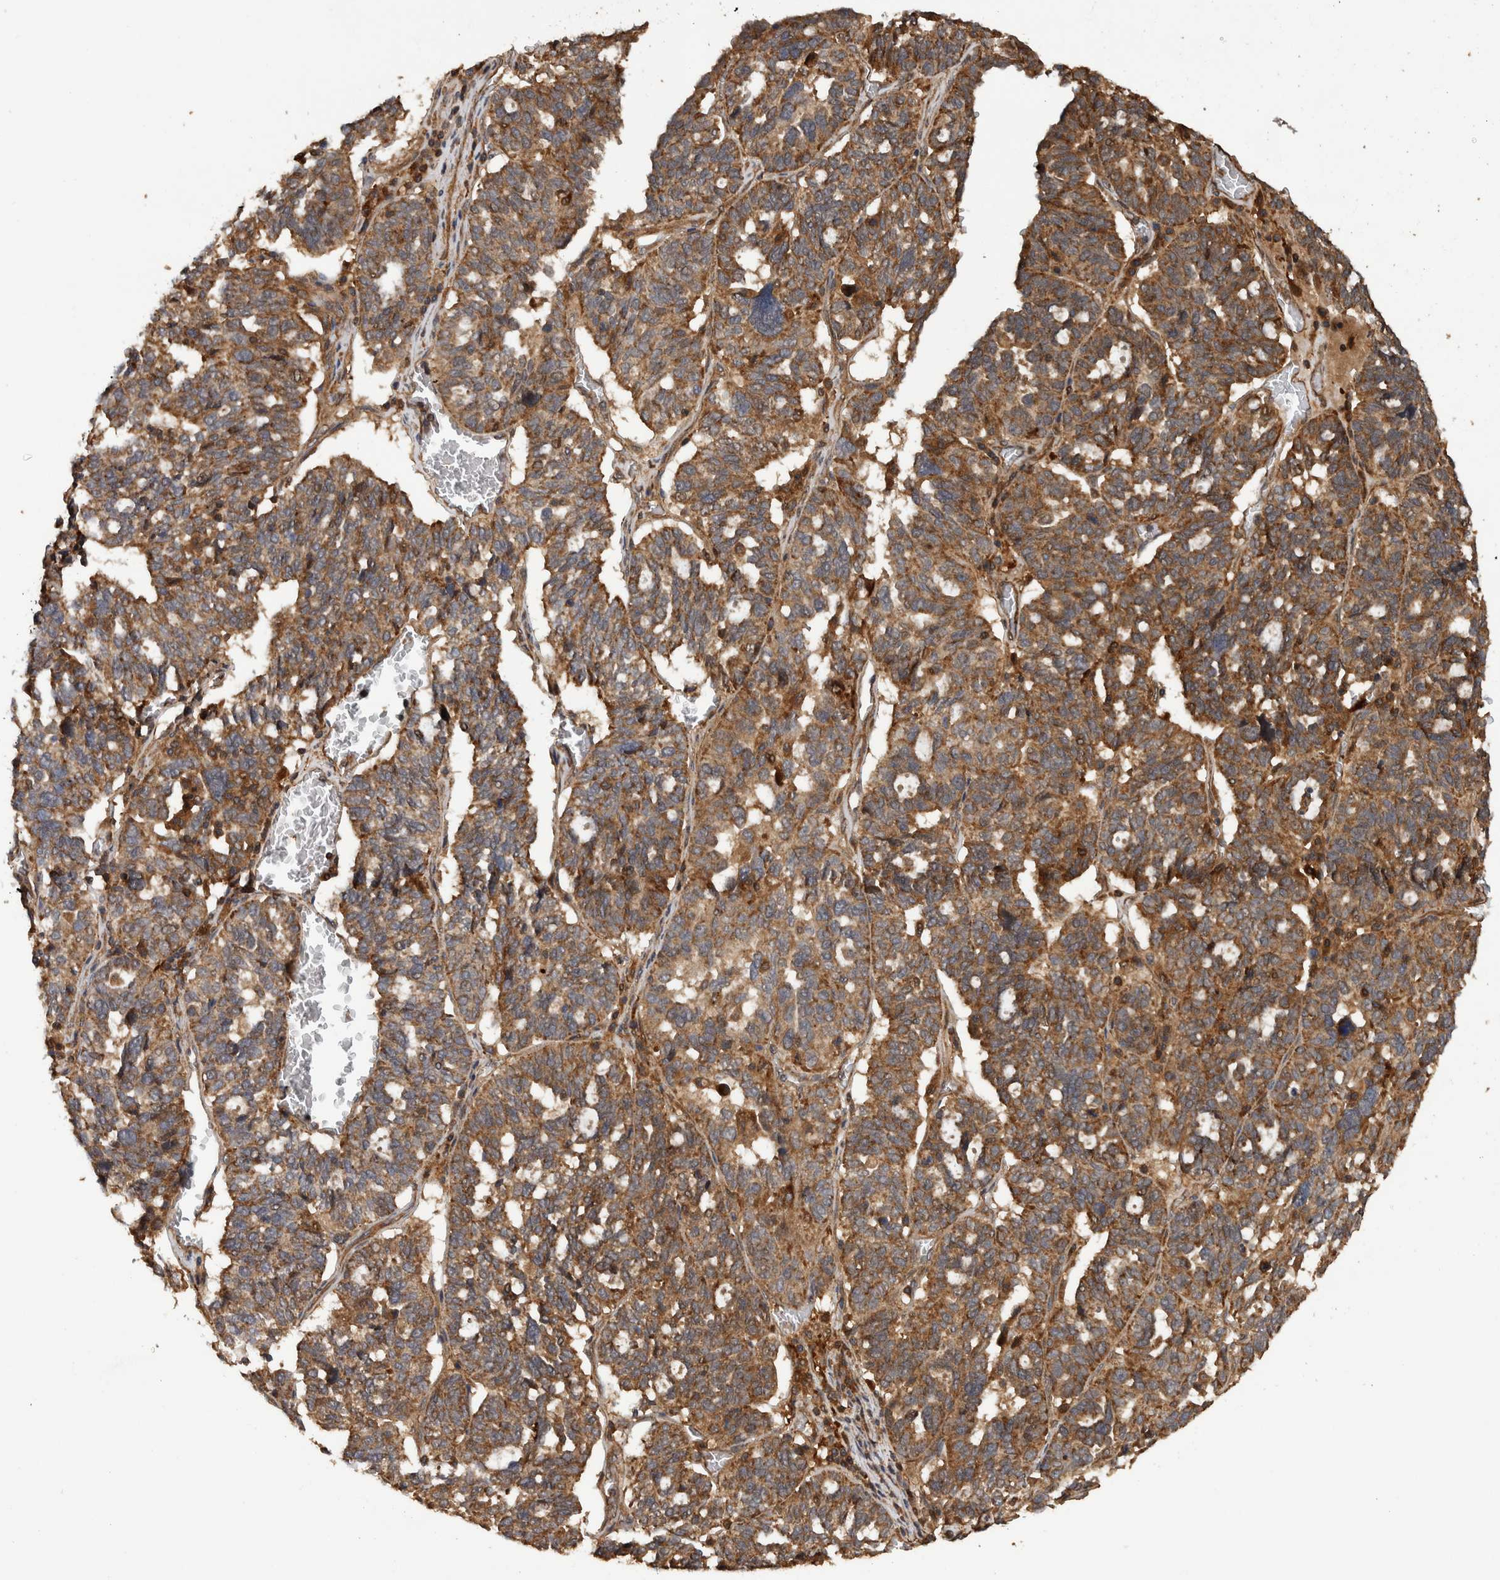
{"staining": {"intensity": "moderate", "quantity": ">75%", "location": "cytoplasmic/membranous"}, "tissue": "ovarian cancer", "cell_type": "Tumor cells", "image_type": "cancer", "snomed": [{"axis": "morphology", "description": "Cystadenocarcinoma, serous, NOS"}, {"axis": "topography", "description": "Ovary"}], "caption": "Protein expression by IHC shows moderate cytoplasmic/membranous staining in about >75% of tumor cells in ovarian cancer.", "gene": "TRIM16", "patient": {"sex": "female", "age": 59}}